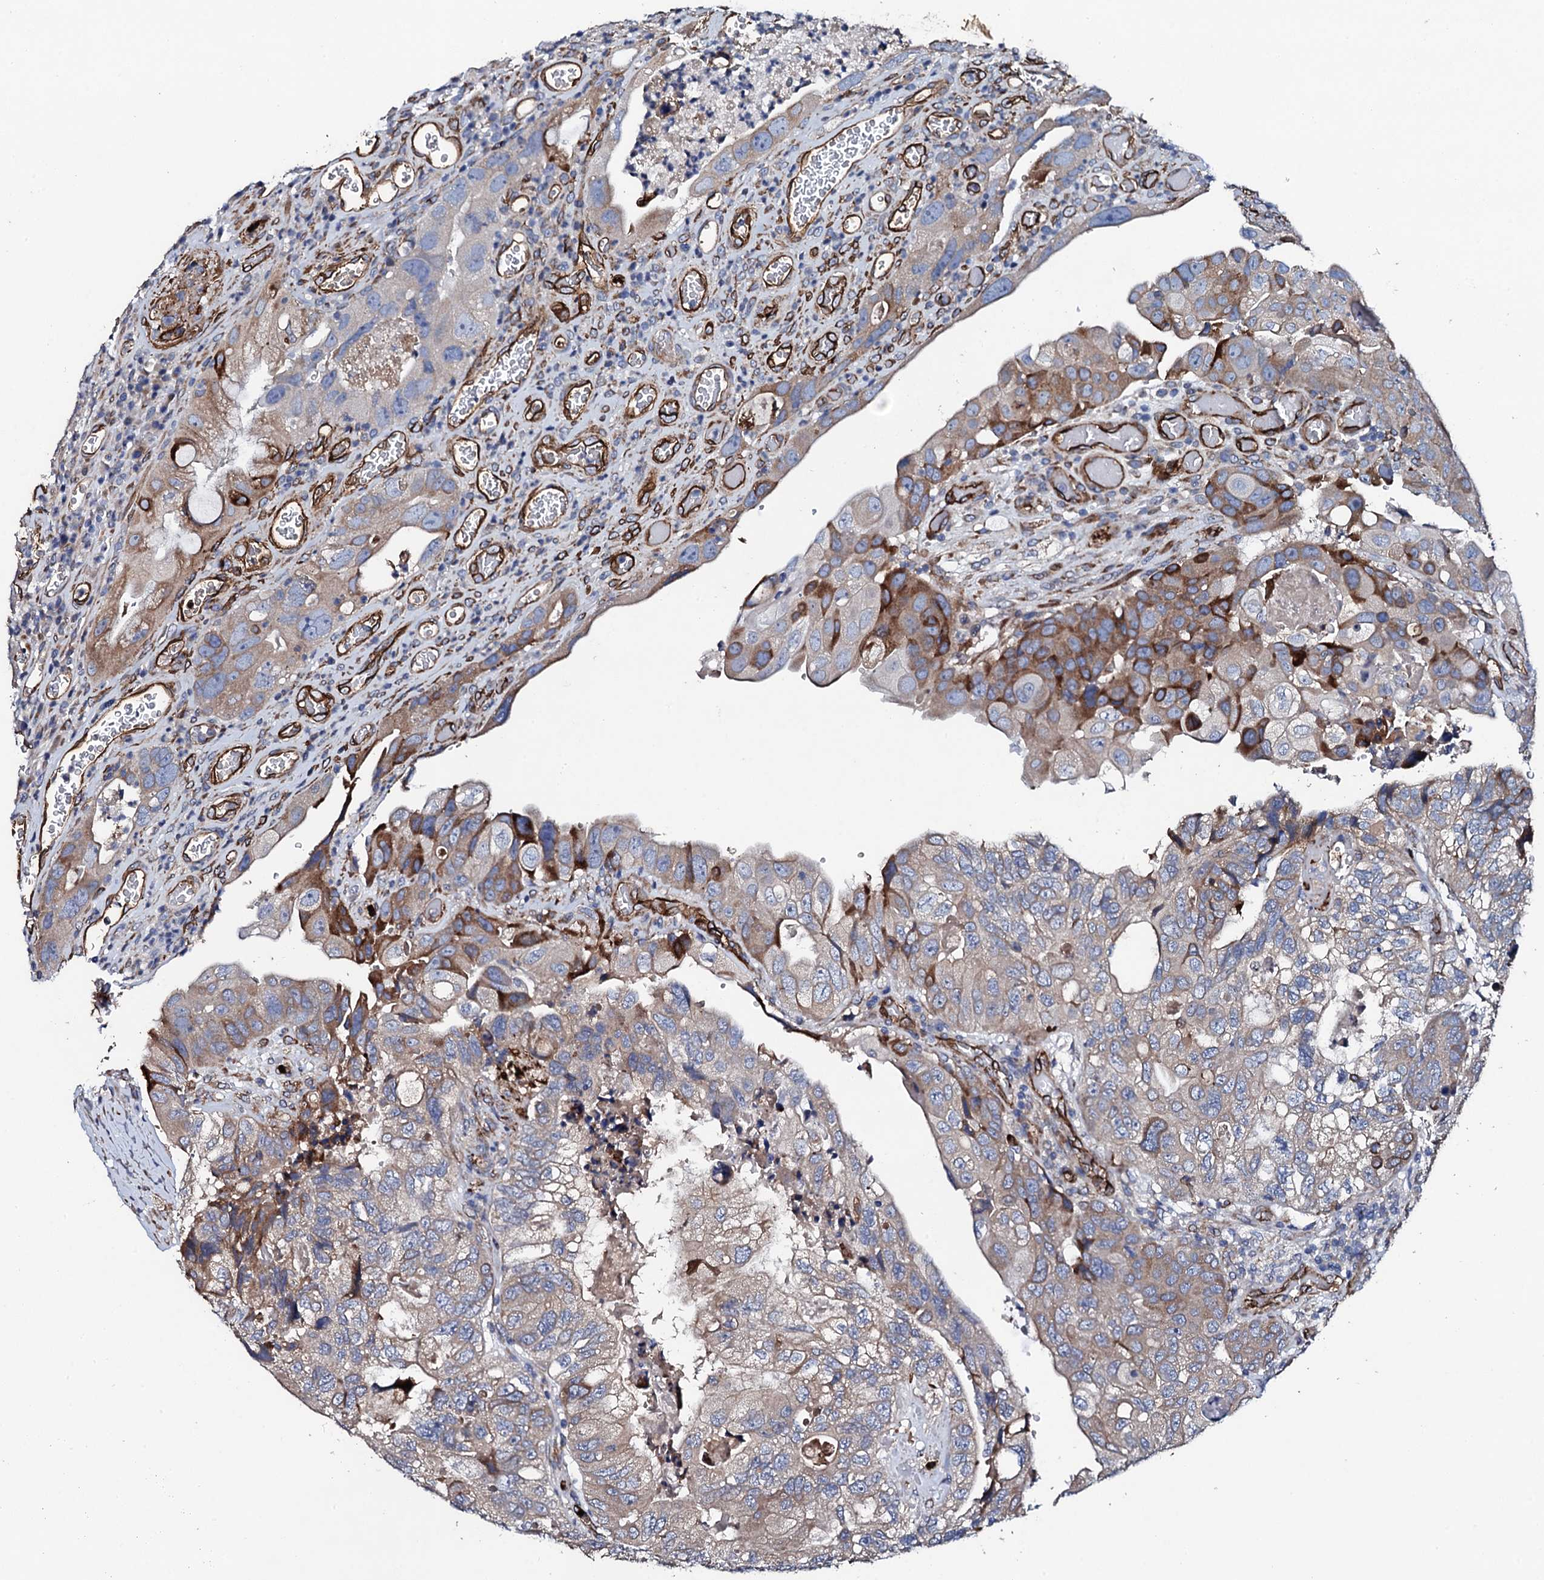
{"staining": {"intensity": "moderate", "quantity": "25%-75%", "location": "cytoplasmic/membranous"}, "tissue": "colorectal cancer", "cell_type": "Tumor cells", "image_type": "cancer", "snomed": [{"axis": "morphology", "description": "Adenocarcinoma, NOS"}, {"axis": "topography", "description": "Rectum"}], "caption": "This is an image of immunohistochemistry (IHC) staining of colorectal cancer (adenocarcinoma), which shows moderate expression in the cytoplasmic/membranous of tumor cells.", "gene": "DBX1", "patient": {"sex": "male", "age": 63}}